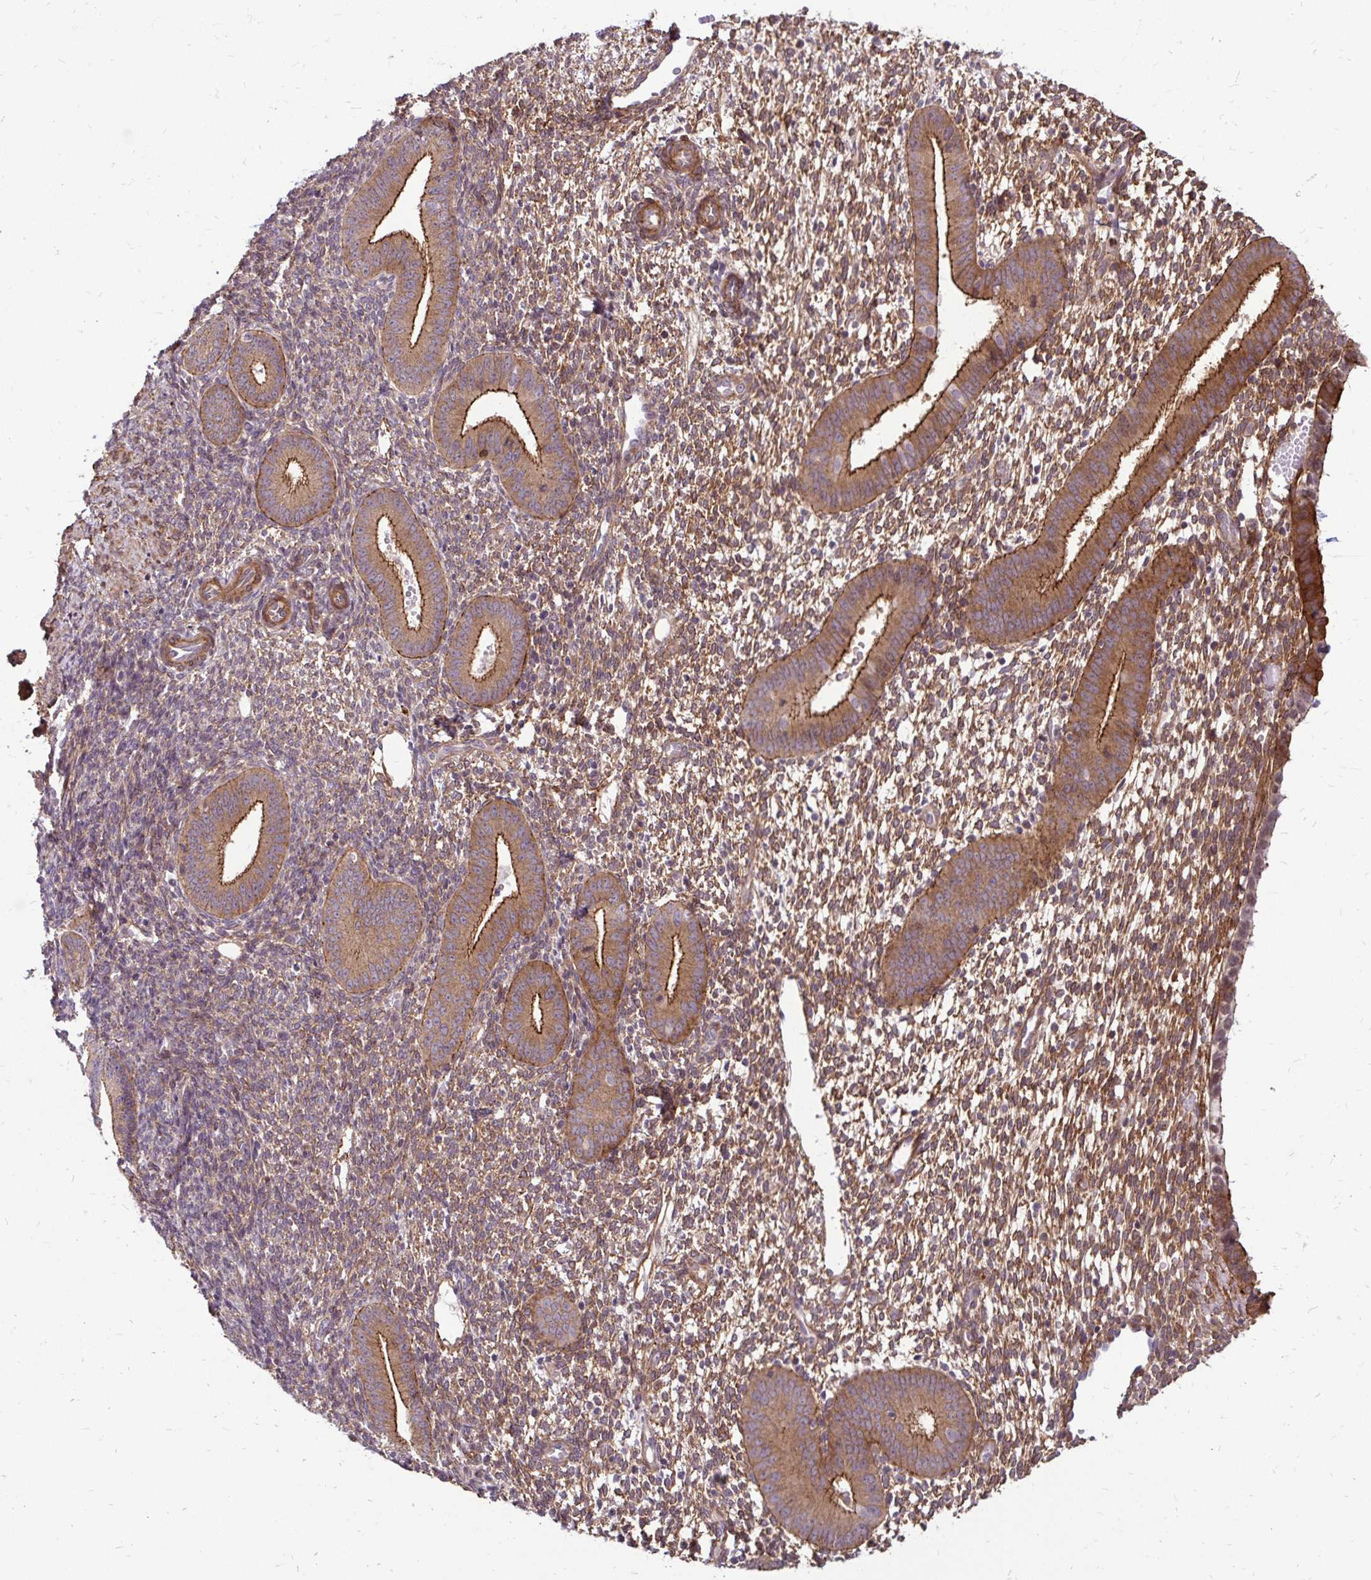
{"staining": {"intensity": "moderate", "quantity": "25%-75%", "location": "cytoplasmic/membranous"}, "tissue": "endometrium", "cell_type": "Cells in endometrial stroma", "image_type": "normal", "snomed": [{"axis": "morphology", "description": "Normal tissue, NOS"}, {"axis": "topography", "description": "Endometrium"}], "caption": "Immunohistochemical staining of benign endometrium reveals medium levels of moderate cytoplasmic/membranous expression in approximately 25%-75% of cells in endometrial stroma. (DAB IHC with brightfield microscopy, high magnification).", "gene": "TRIP6", "patient": {"sex": "female", "age": 40}}